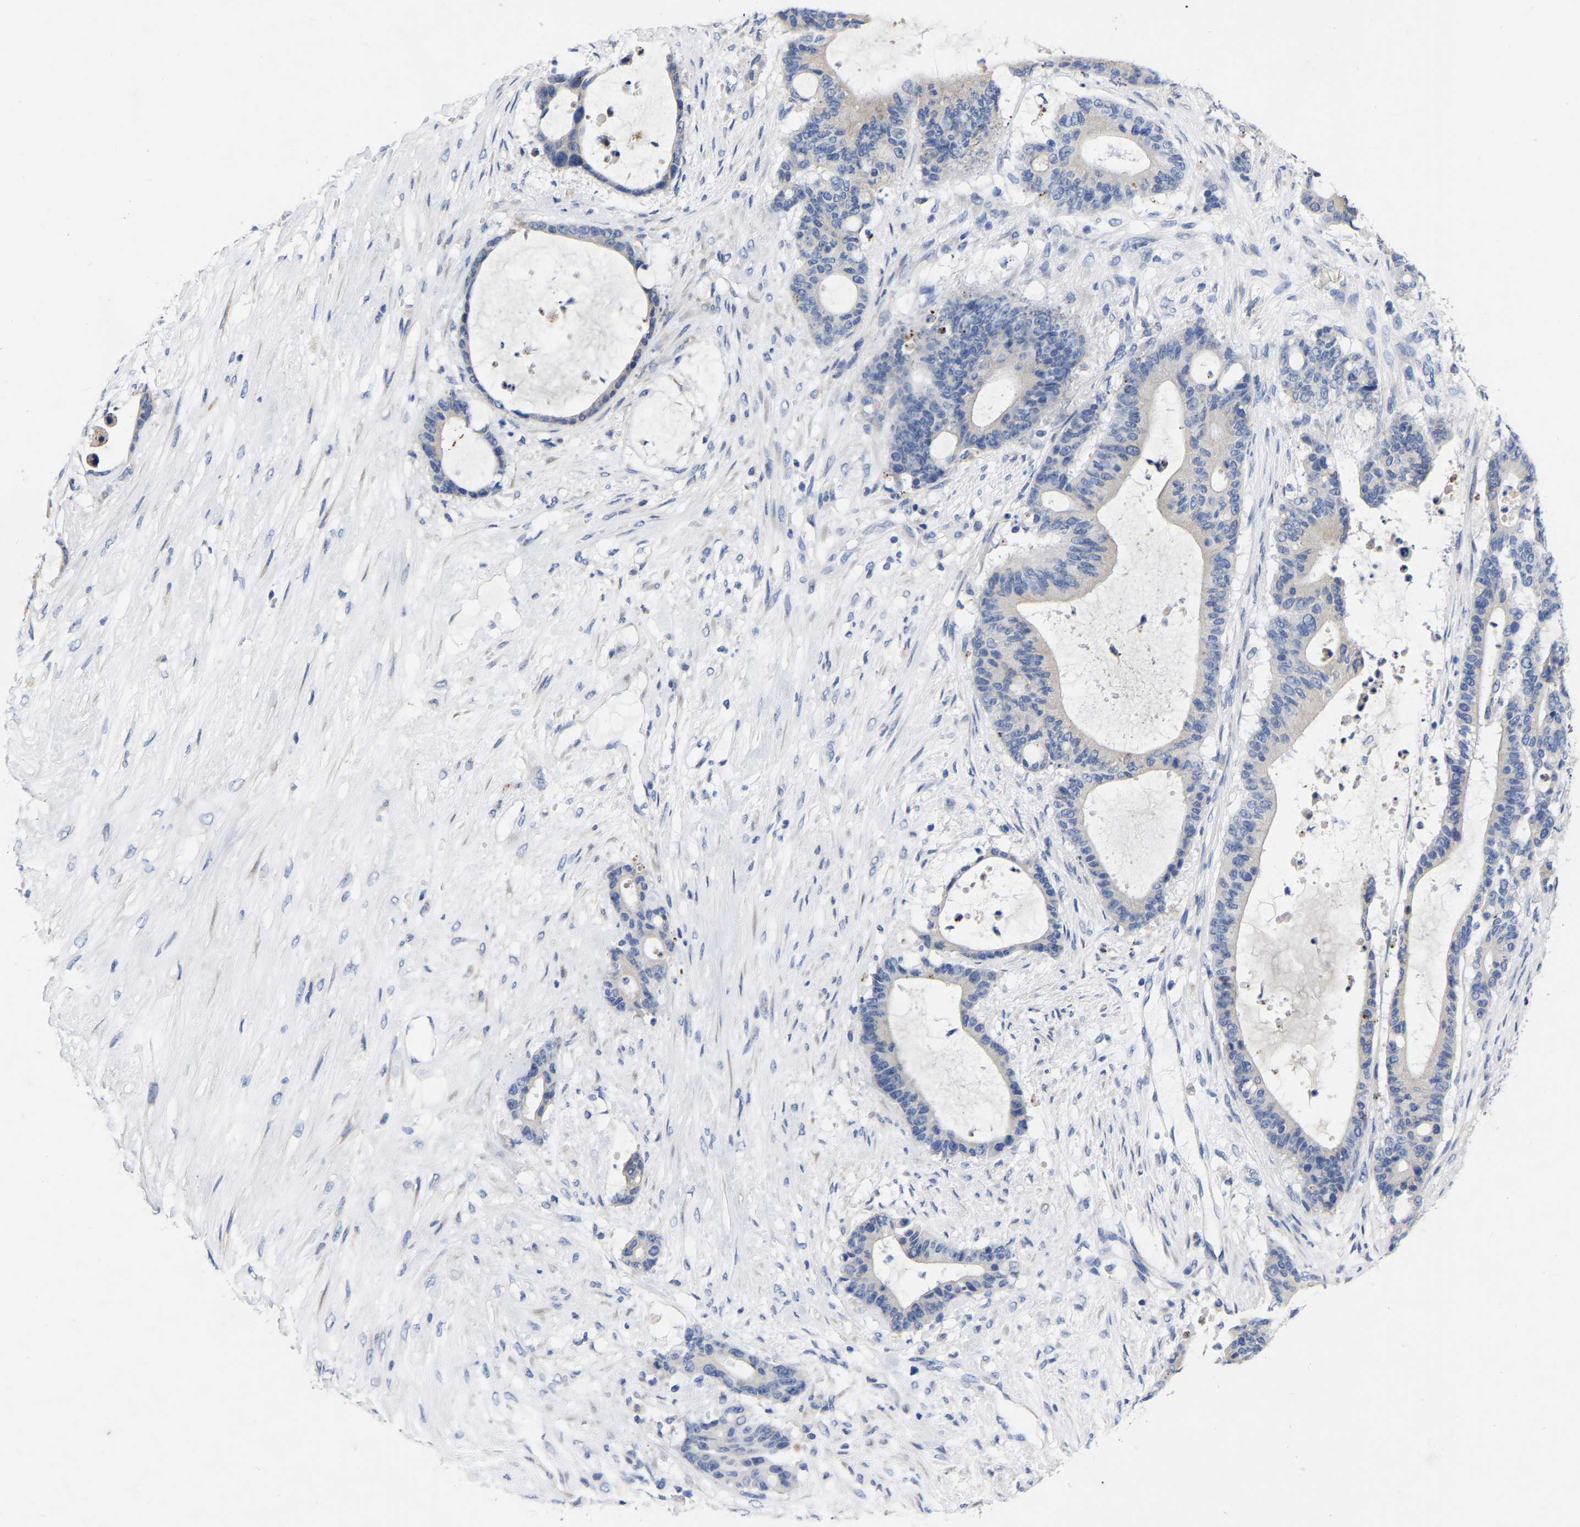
{"staining": {"intensity": "negative", "quantity": "none", "location": "none"}, "tissue": "liver cancer", "cell_type": "Tumor cells", "image_type": "cancer", "snomed": [{"axis": "morphology", "description": "Cholangiocarcinoma"}, {"axis": "topography", "description": "Liver"}], "caption": "DAB (3,3'-diaminobenzidine) immunohistochemical staining of liver cancer (cholangiocarcinoma) shows no significant staining in tumor cells.", "gene": "STRIP2", "patient": {"sex": "female", "age": 73}}